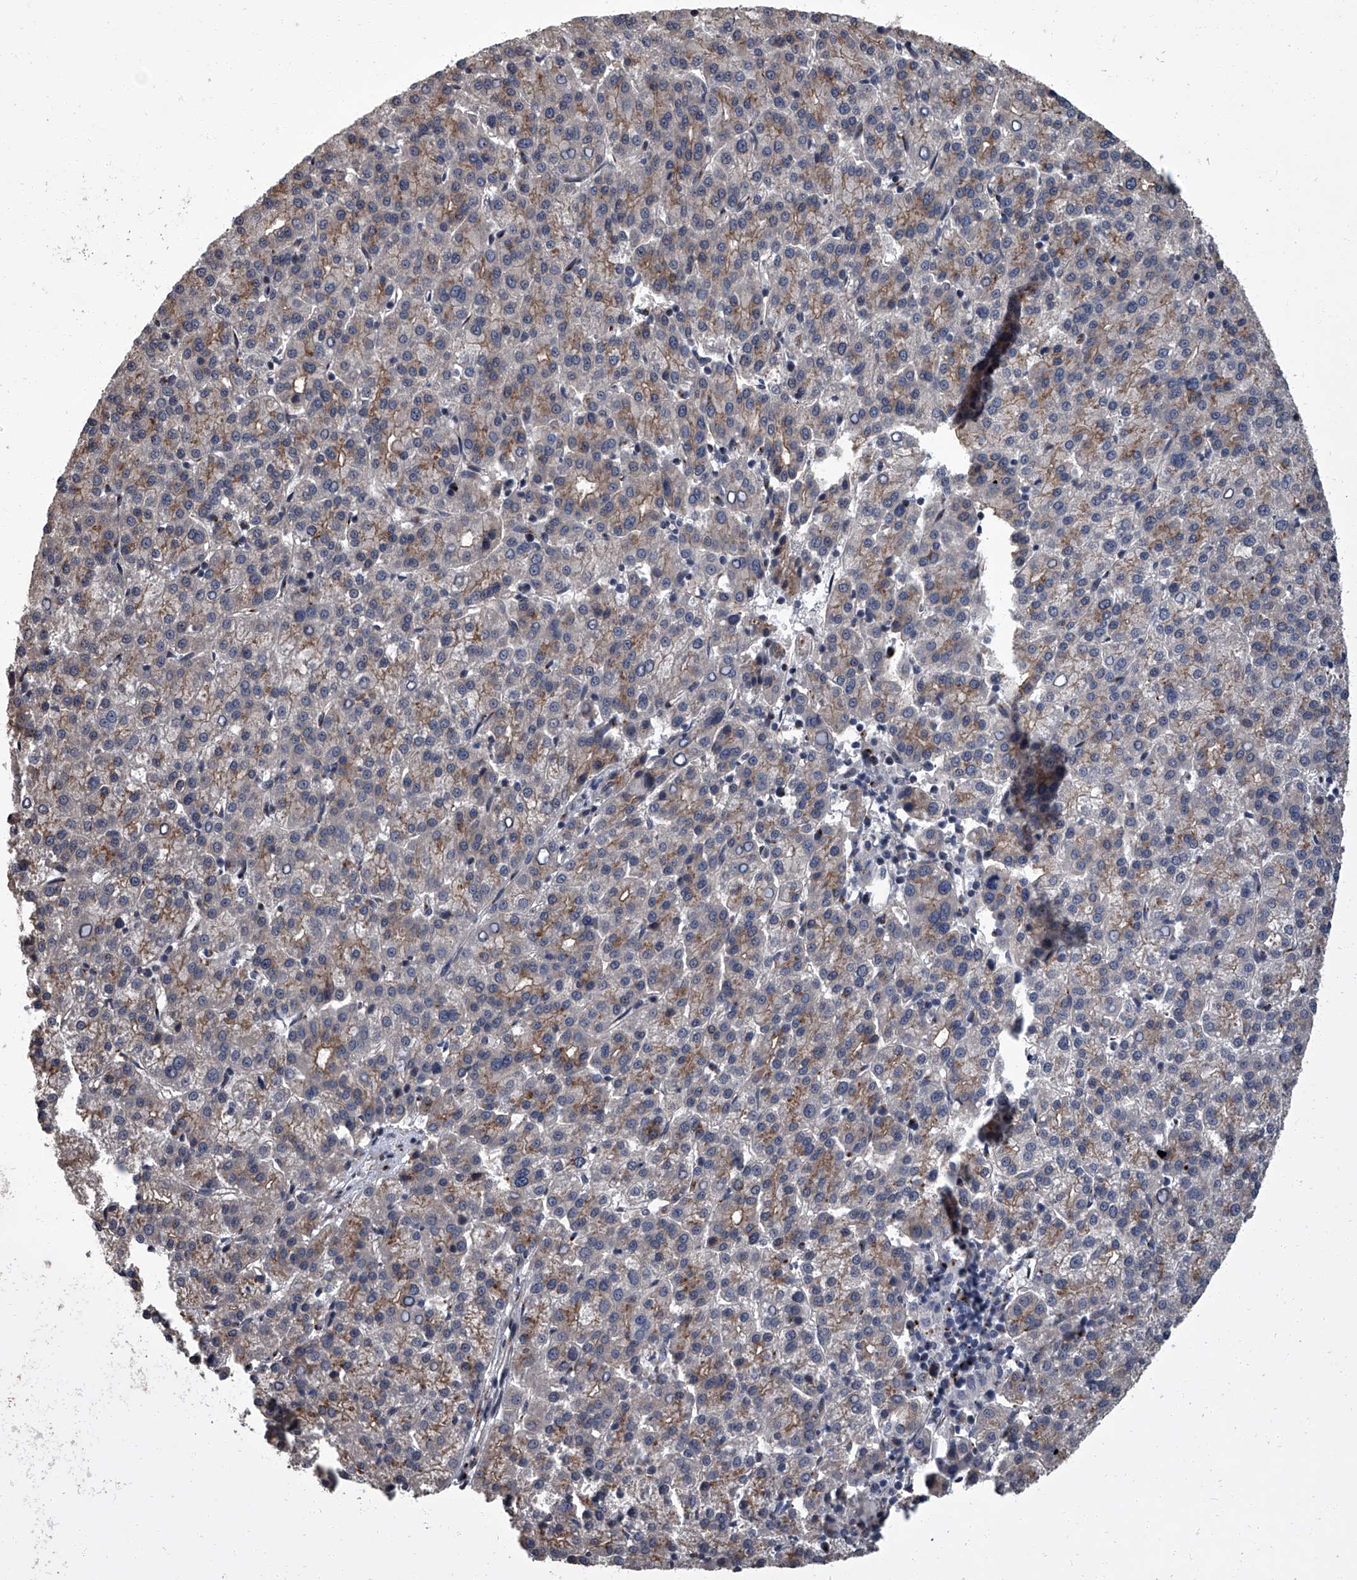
{"staining": {"intensity": "moderate", "quantity": "<25%", "location": "cytoplasmic/membranous"}, "tissue": "liver cancer", "cell_type": "Tumor cells", "image_type": "cancer", "snomed": [{"axis": "morphology", "description": "Carcinoma, Hepatocellular, NOS"}, {"axis": "topography", "description": "Liver"}], "caption": "A photomicrograph of liver cancer stained for a protein demonstrates moderate cytoplasmic/membranous brown staining in tumor cells. (Stains: DAB (3,3'-diaminobenzidine) in brown, nuclei in blue, Microscopy: brightfield microscopy at high magnification).", "gene": "SIRT4", "patient": {"sex": "female", "age": 58}}